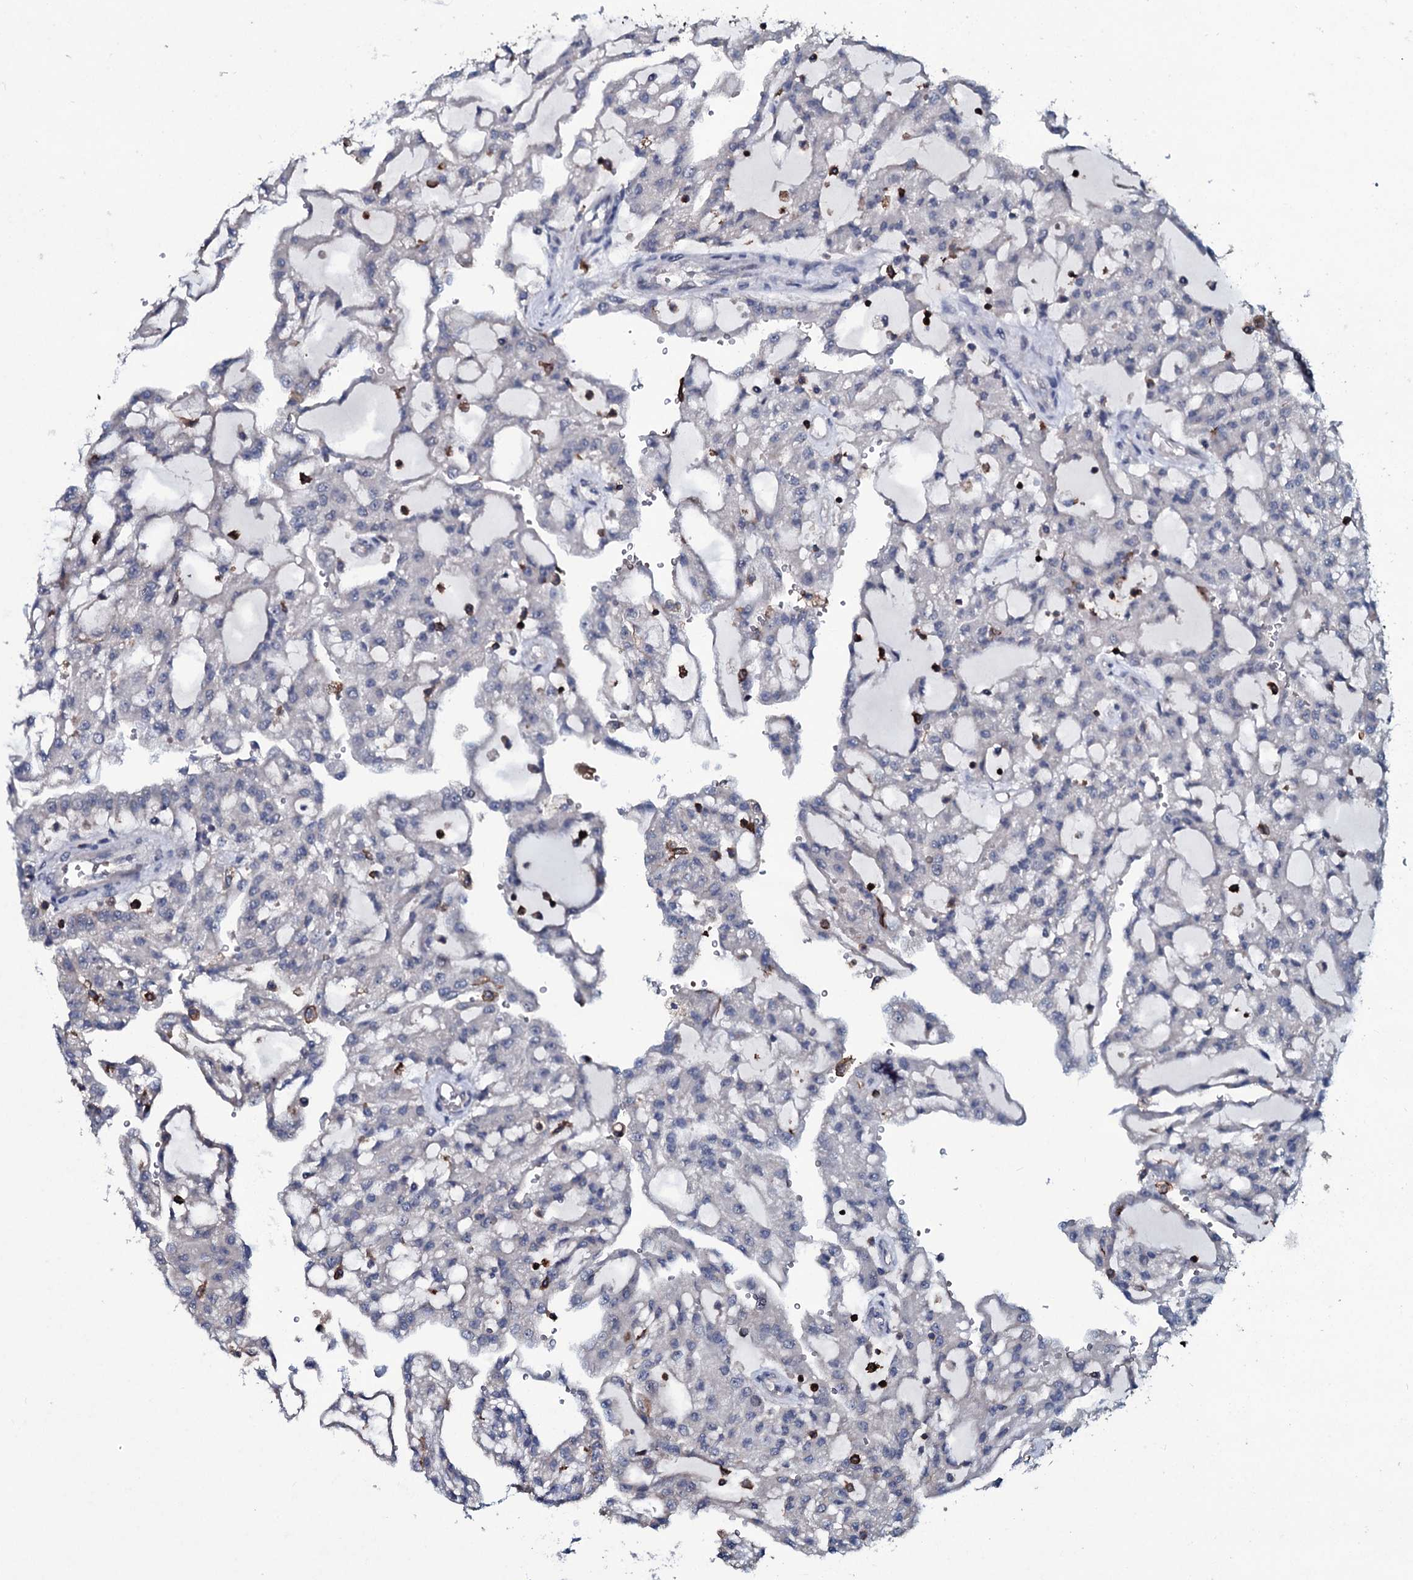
{"staining": {"intensity": "negative", "quantity": "none", "location": "none"}, "tissue": "renal cancer", "cell_type": "Tumor cells", "image_type": "cancer", "snomed": [{"axis": "morphology", "description": "Adenocarcinoma, NOS"}, {"axis": "topography", "description": "Kidney"}], "caption": "Immunohistochemical staining of human renal cancer shows no significant staining in tumor cells.", "gene": "OGFOD2", "patient": {"sex": "male", "age": 63}}